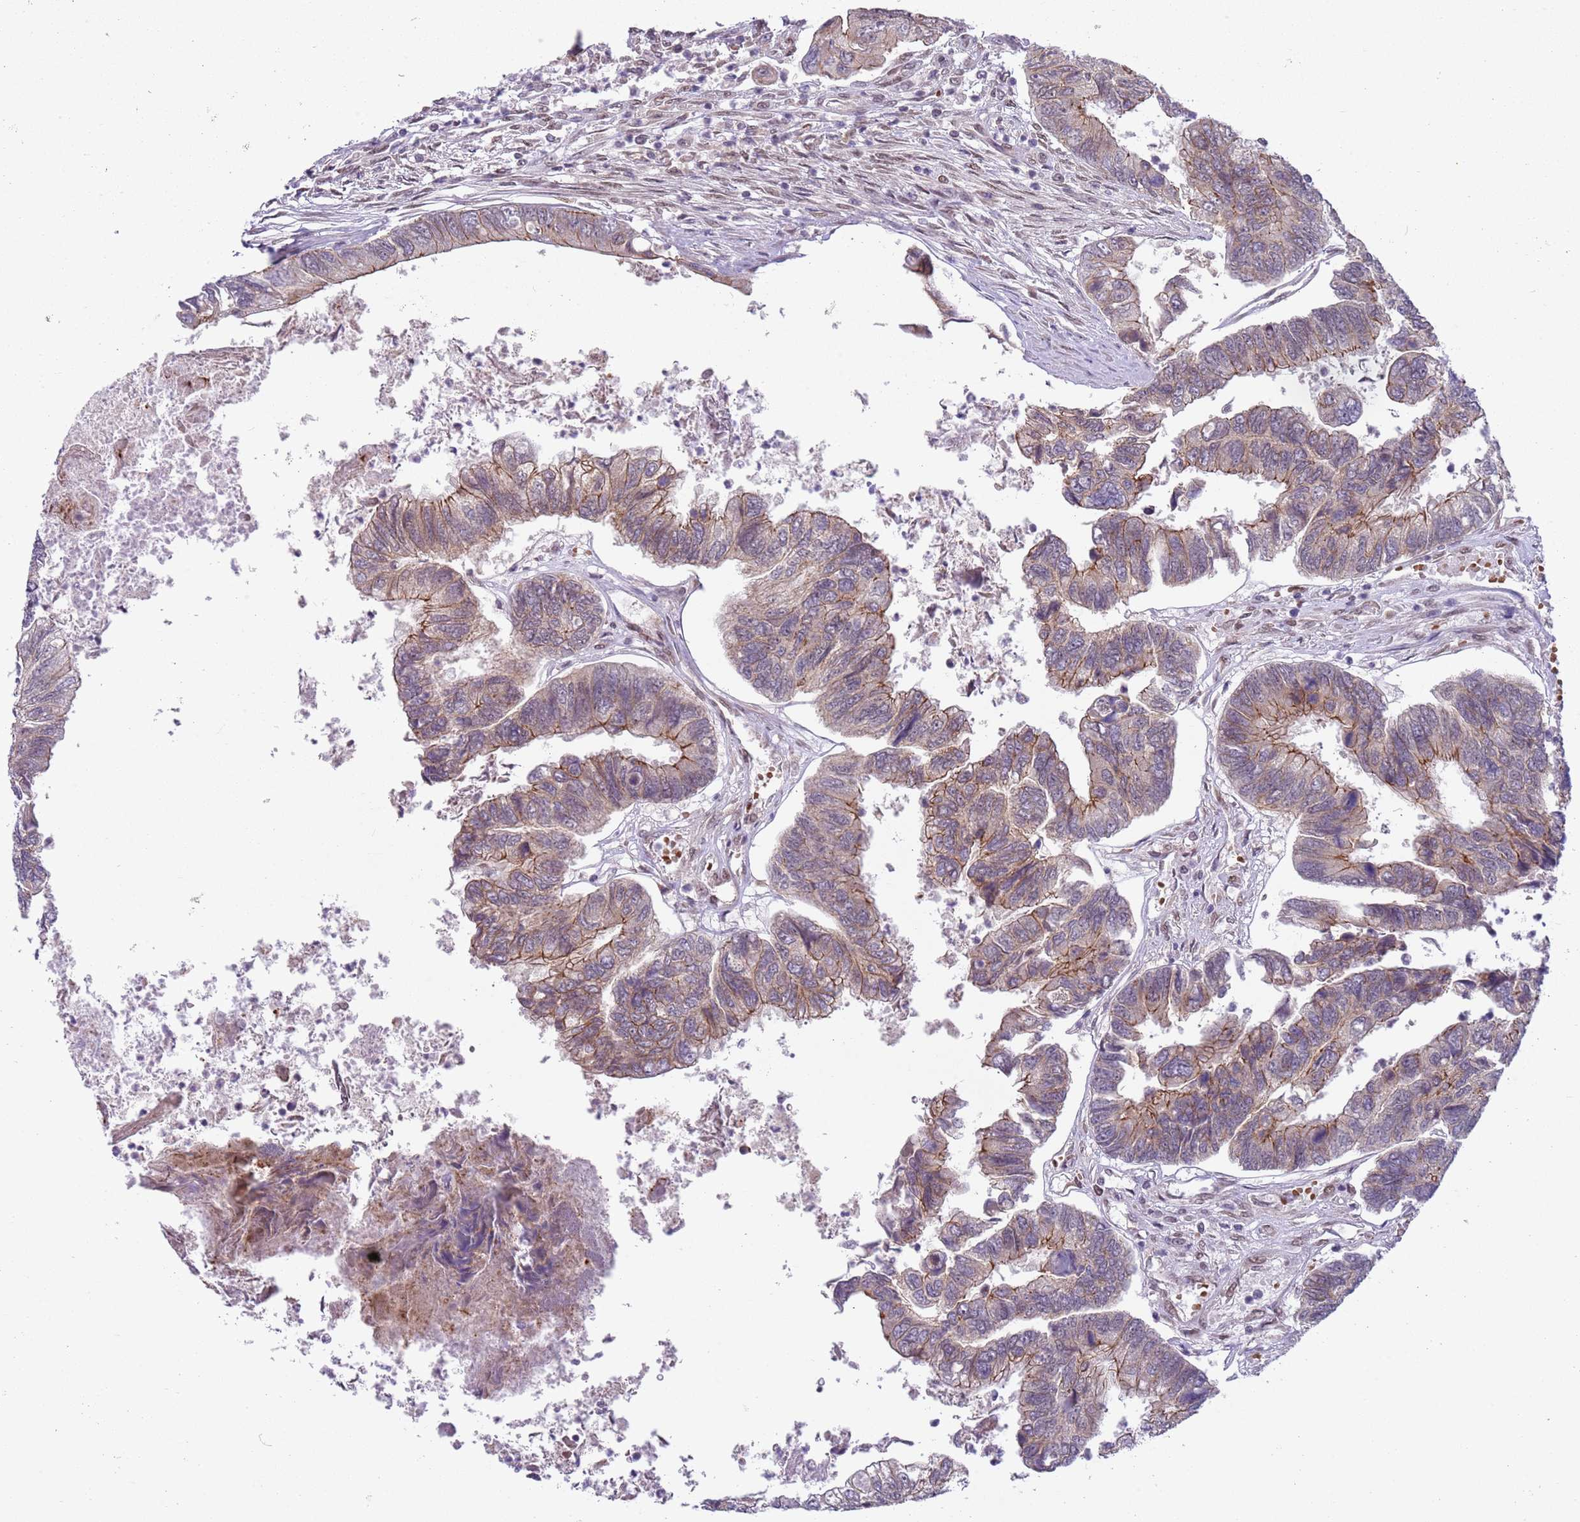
{"staining": {"intensity": "moderate", "quantity": "25%-75%", "location": "cytoplasmic/membranous"}, "tissue": "colorectal cancer", "cell_type": "Tumor cells", "image_type": "cancer", "snomed": [{"axis": "morphology", "description": "Adenocarcinoma, NOS"}, {"axis": "topography", "description": "Colon"}], "caption": "Brown immunohistochemical staining in human adenocarcinoma (colorectal) demonstrates moderate cytoplasmic/membranous staining in about 25%-75% of tumor cells.", "gene": "TM2D1", "patient": {"sex": "female", "age": 67}}